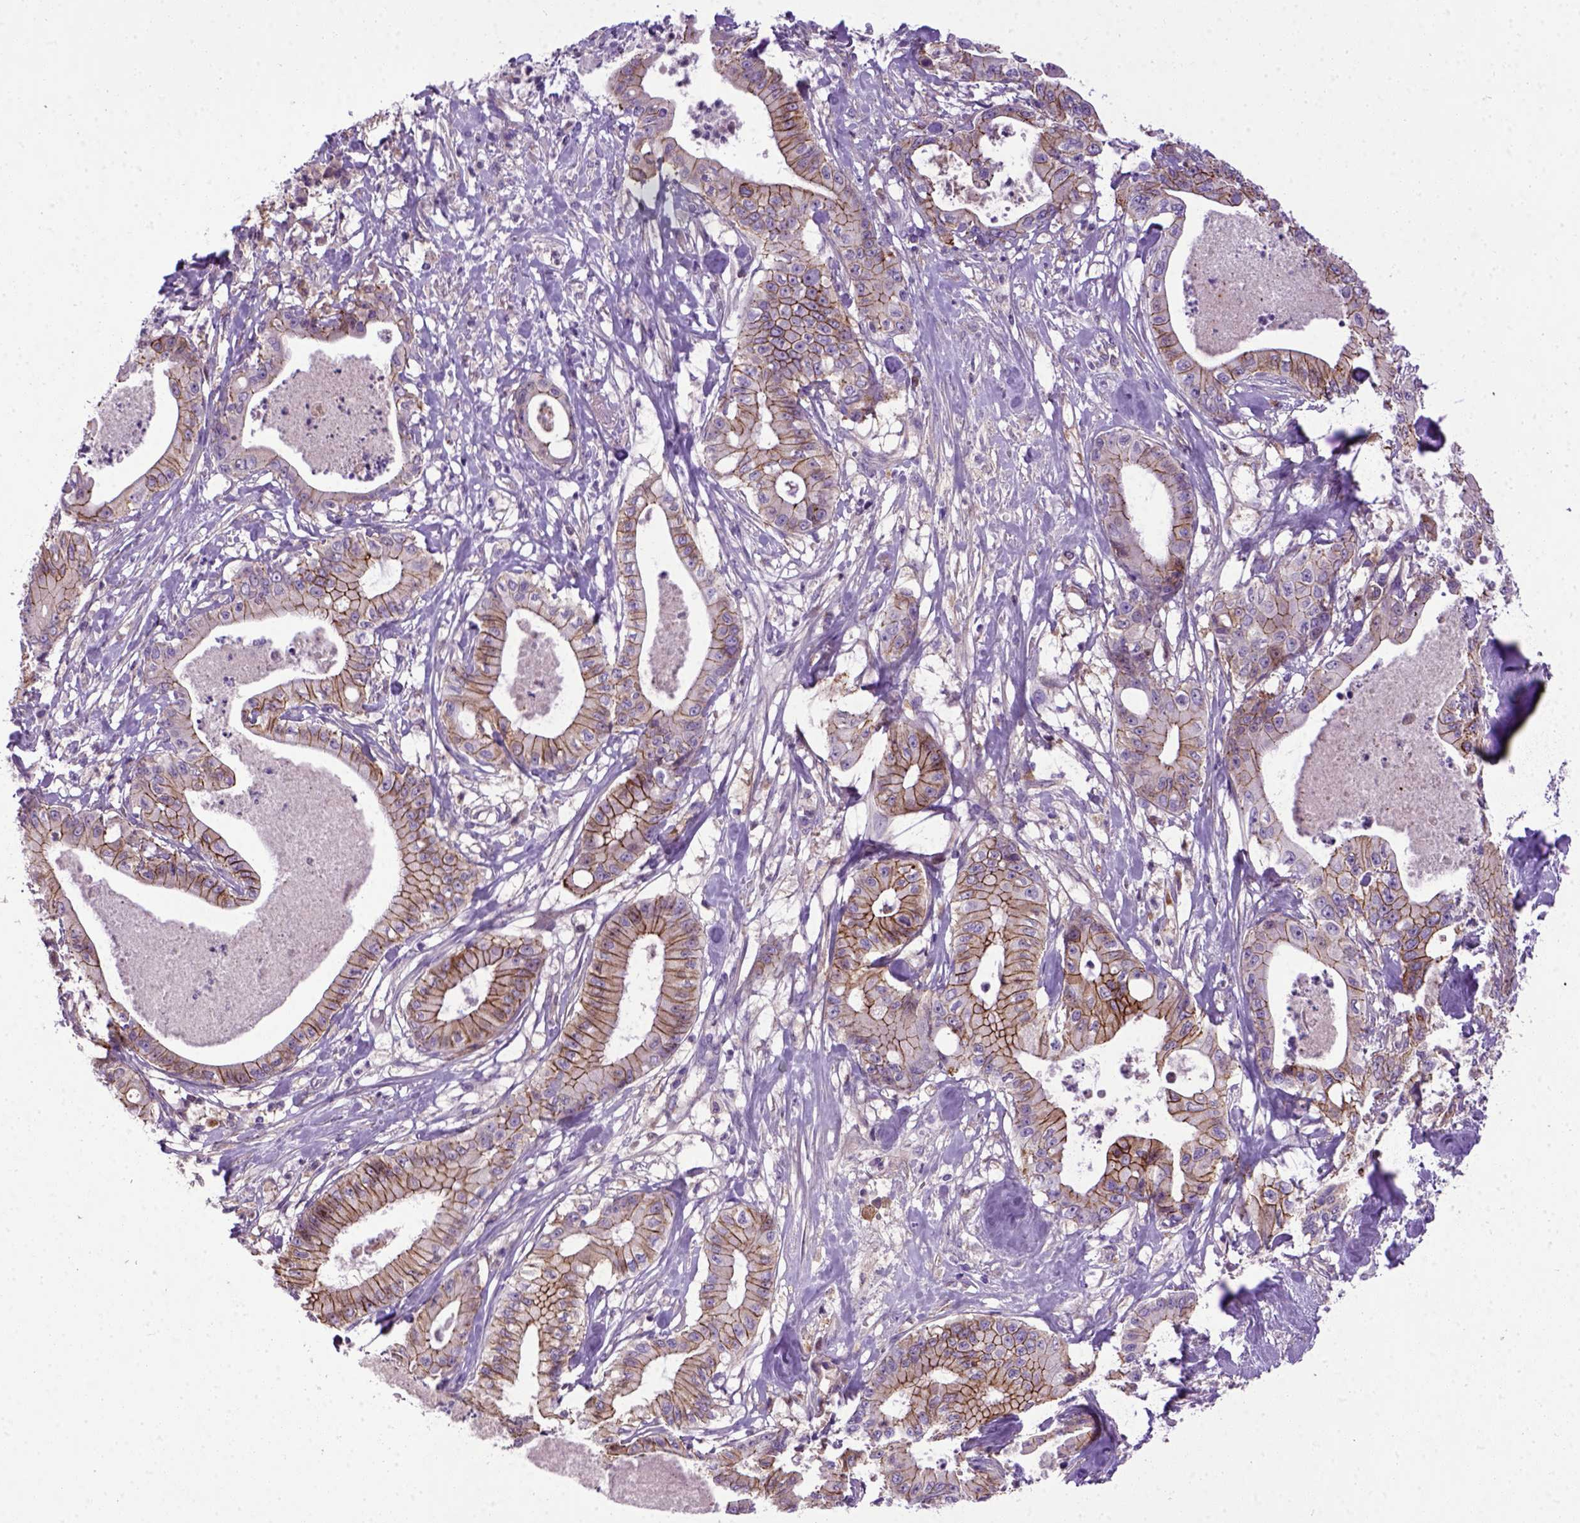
{"staining": {"intensity": "moderate", "quantity": ">75%", "location": "cytoplasmic/membranous"}, "tissue": "pancreatic cancer", "cell_type": "Tumor cells", "image_type": "cancer", "snomed": [{"axis": "morphology", "description": "Adenocarcinoma, NOS"}, {"axis": "topography", "description": "Pancreas"}], "caption": "A medium amount of moderate cytoplasmic/membranous positivity is identified in about >75% of tumor cells in pancreatic cancer tissue.", "gene": "CDH1", "patient": {"sex": "male", "age": 71}}